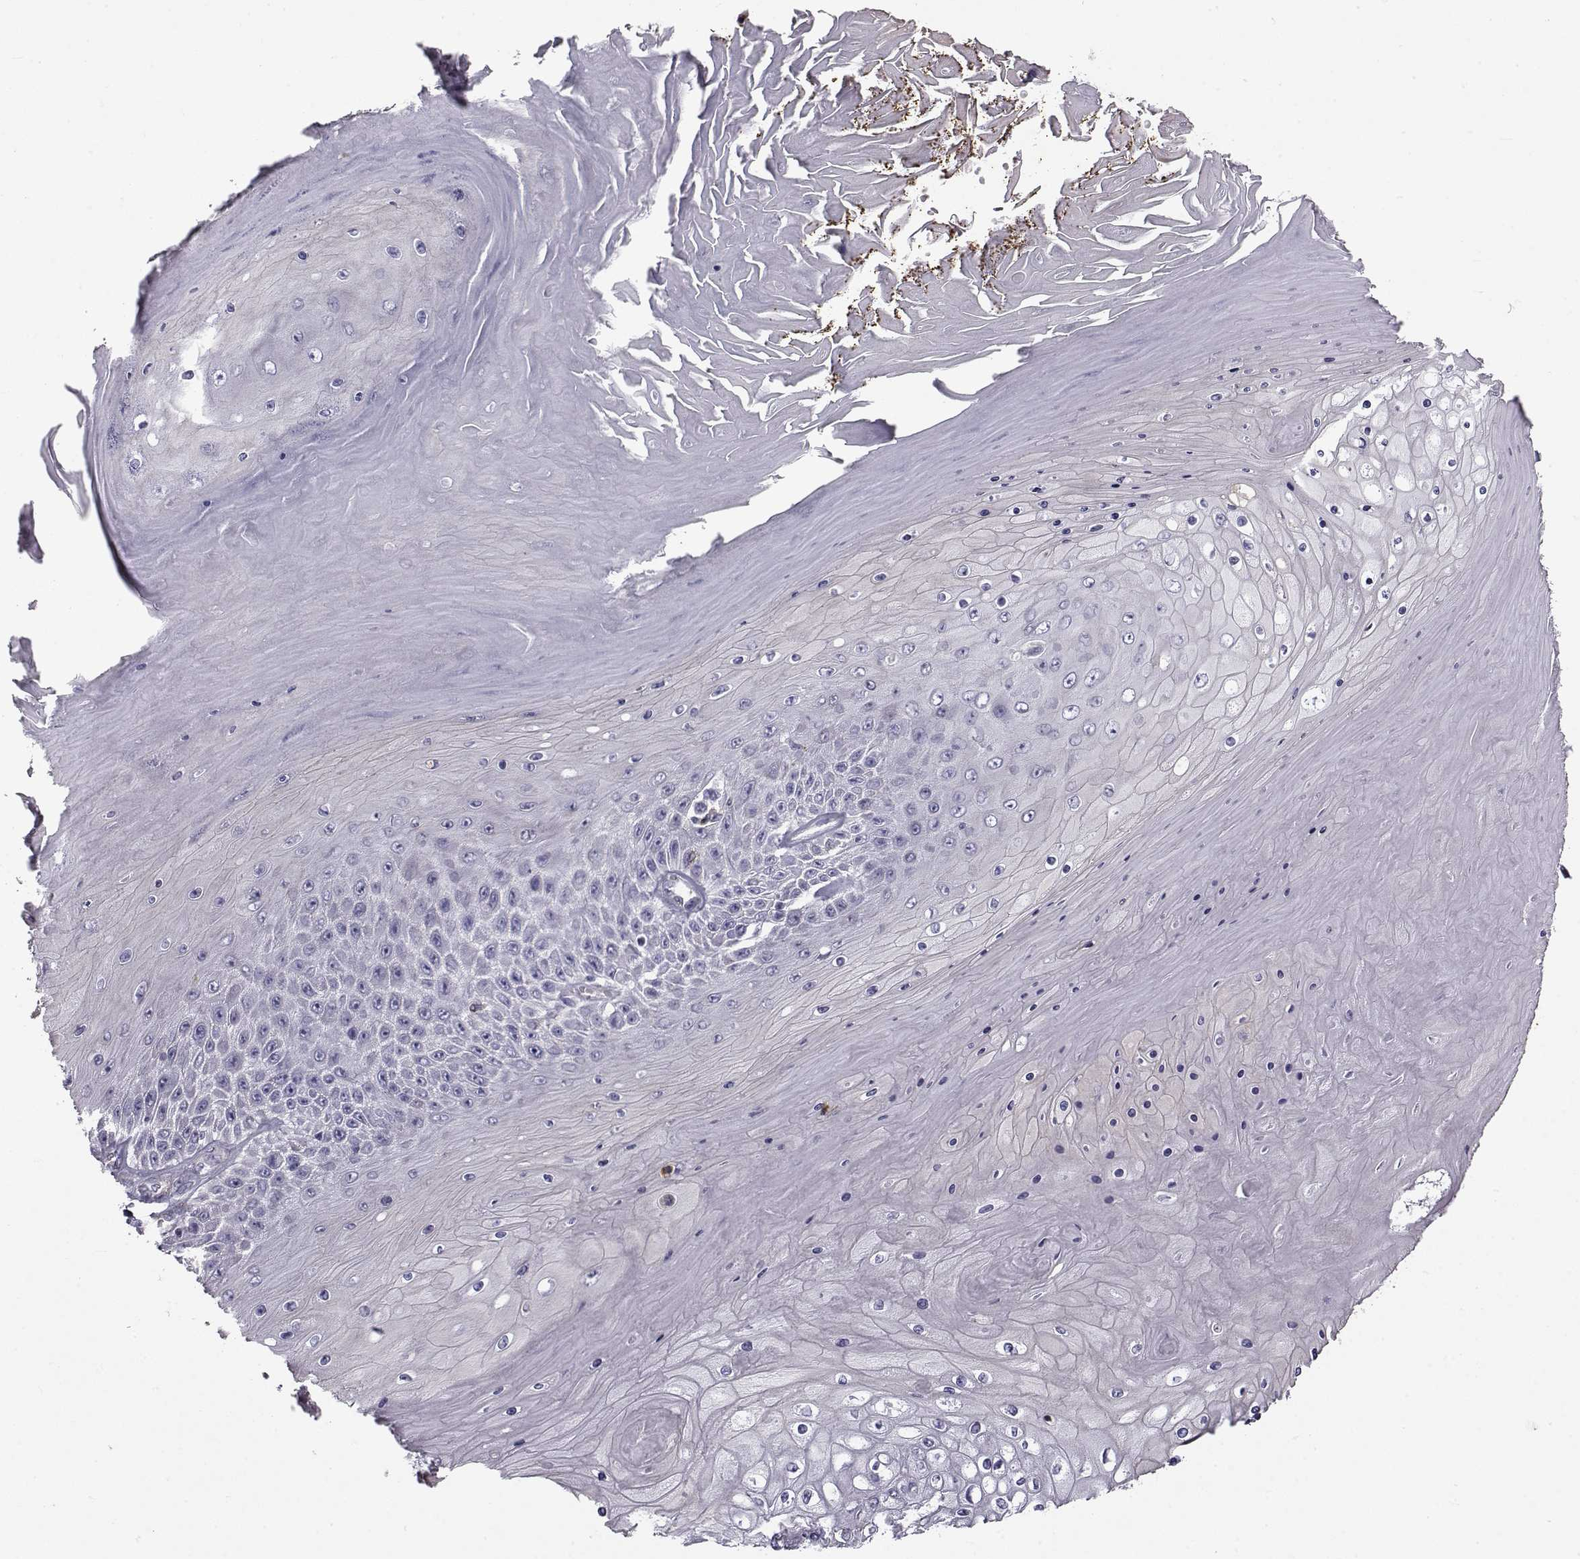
{"staining": {"intensity": "negative", "quantity": "none", "location": "none"}, "tissue": "skin cancer", "cell_type": "Tumor cells", "image_type": "cancer", "snomed": [{"axis": "morphology", "description": "Squamous cell carcinoma, NOS"}, {"axis": "topography", "description": "Skin"}], "caption": "Squamous cell carcinoma (skin) stained for a protein using immunohistochemistry shows no positivity tumor cells.", "gene": "LRRC27", "patient": {"sex": "male", "age": 62}}